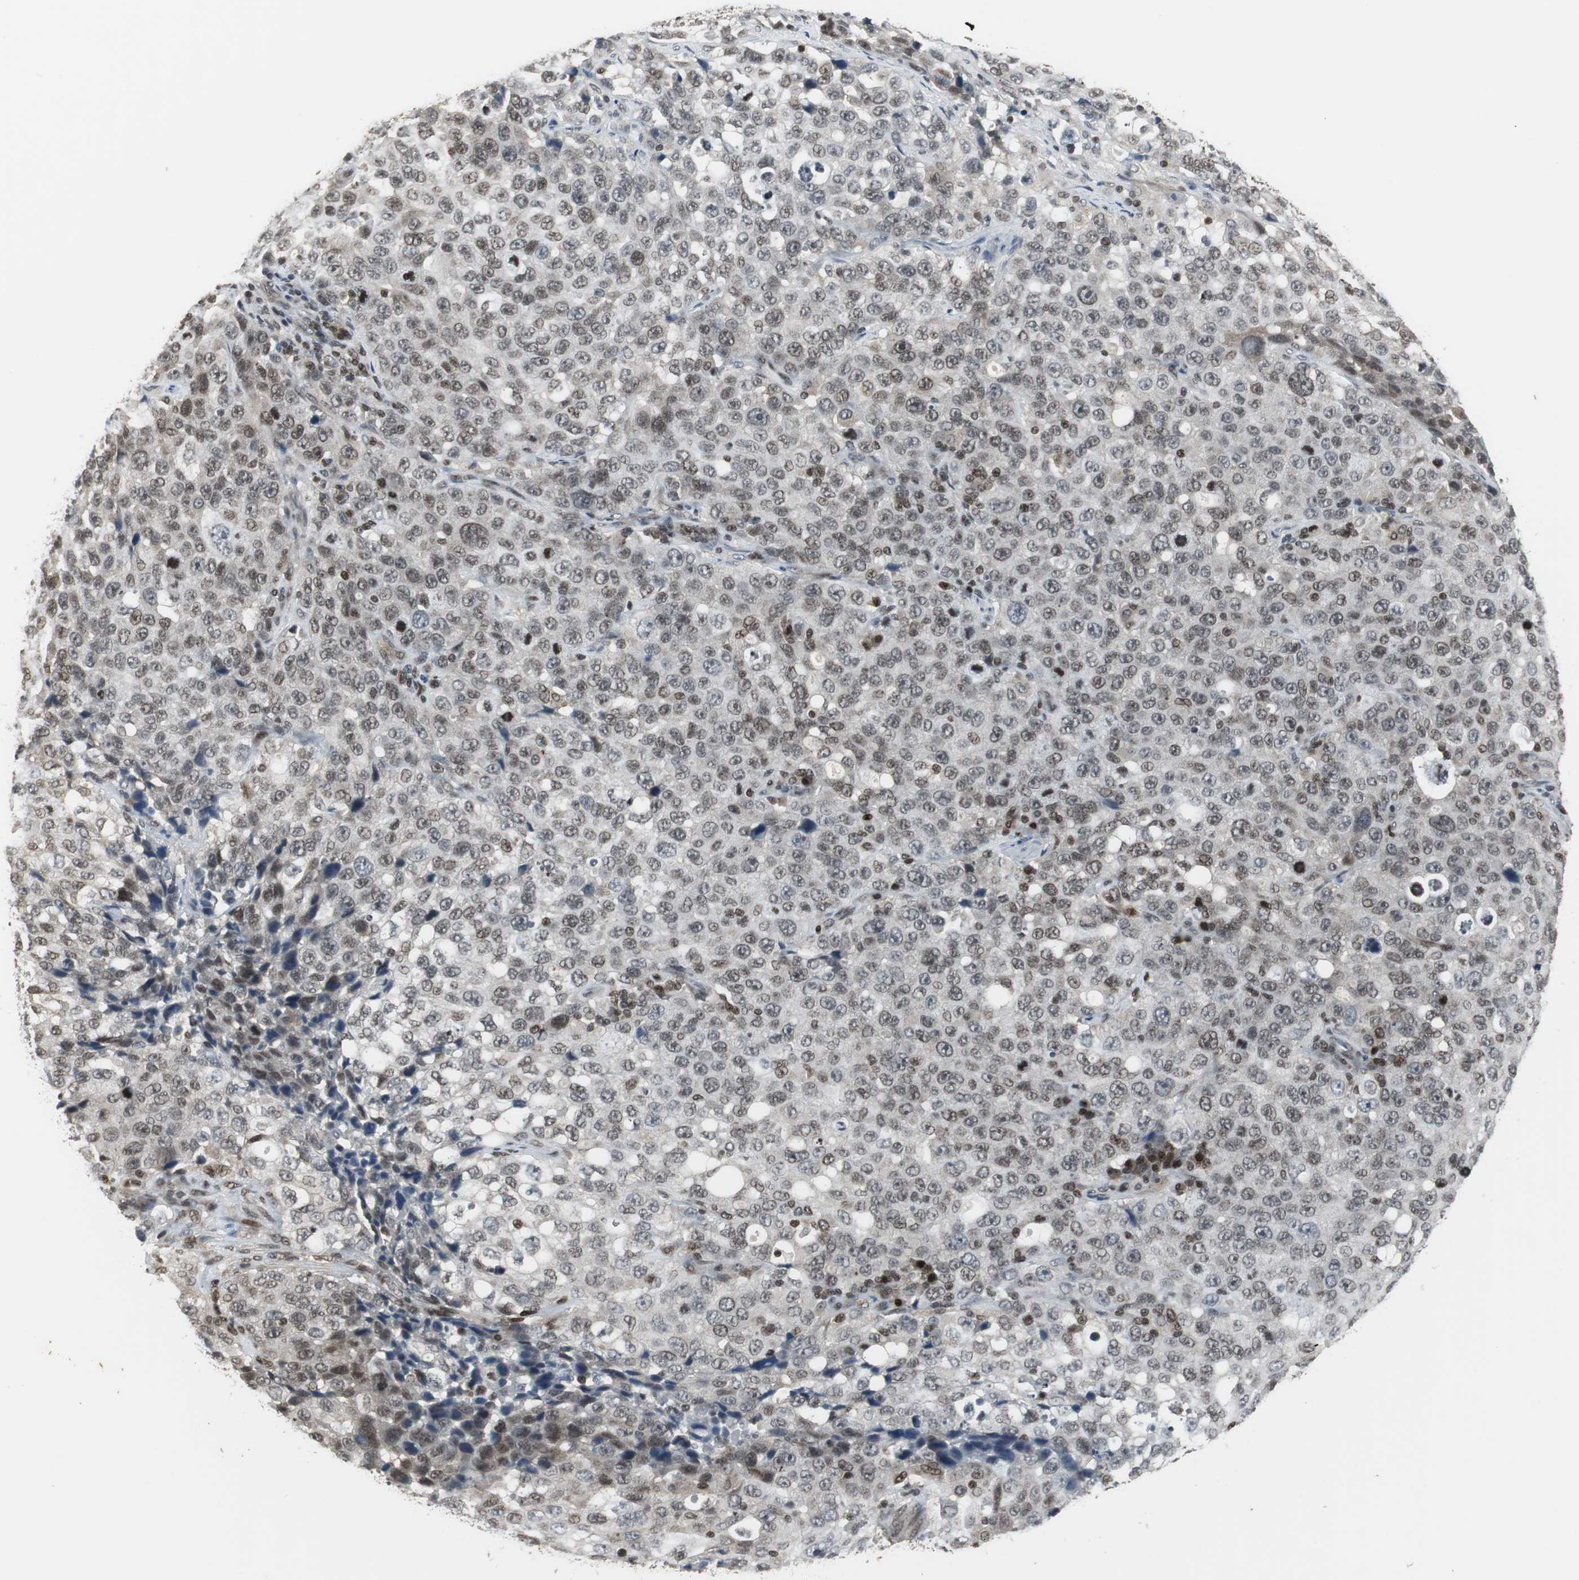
{"staining": {"intensity": "weak", "quantity": "25%-75%", "location": "nuclear"}, "tissue": "stomach cancer", "cell_type": "Tumor cells", "image_type": "cancer", "snomed": [{"axis": "morphology", "description": "Normal tissue, NOS"}, {"axis": "morphology", "description": "Adenocarcinoma, NOS"}, {"axis": "topography", "description": "Stomach"}], "caption": "Stomach cancer stained with immunohistochemistry (IHC) reveals weak nuclear staining in about 25%-75% of tumor cells.", "gene": "MPG", "patient": {"sex": "male", "age": 48}}